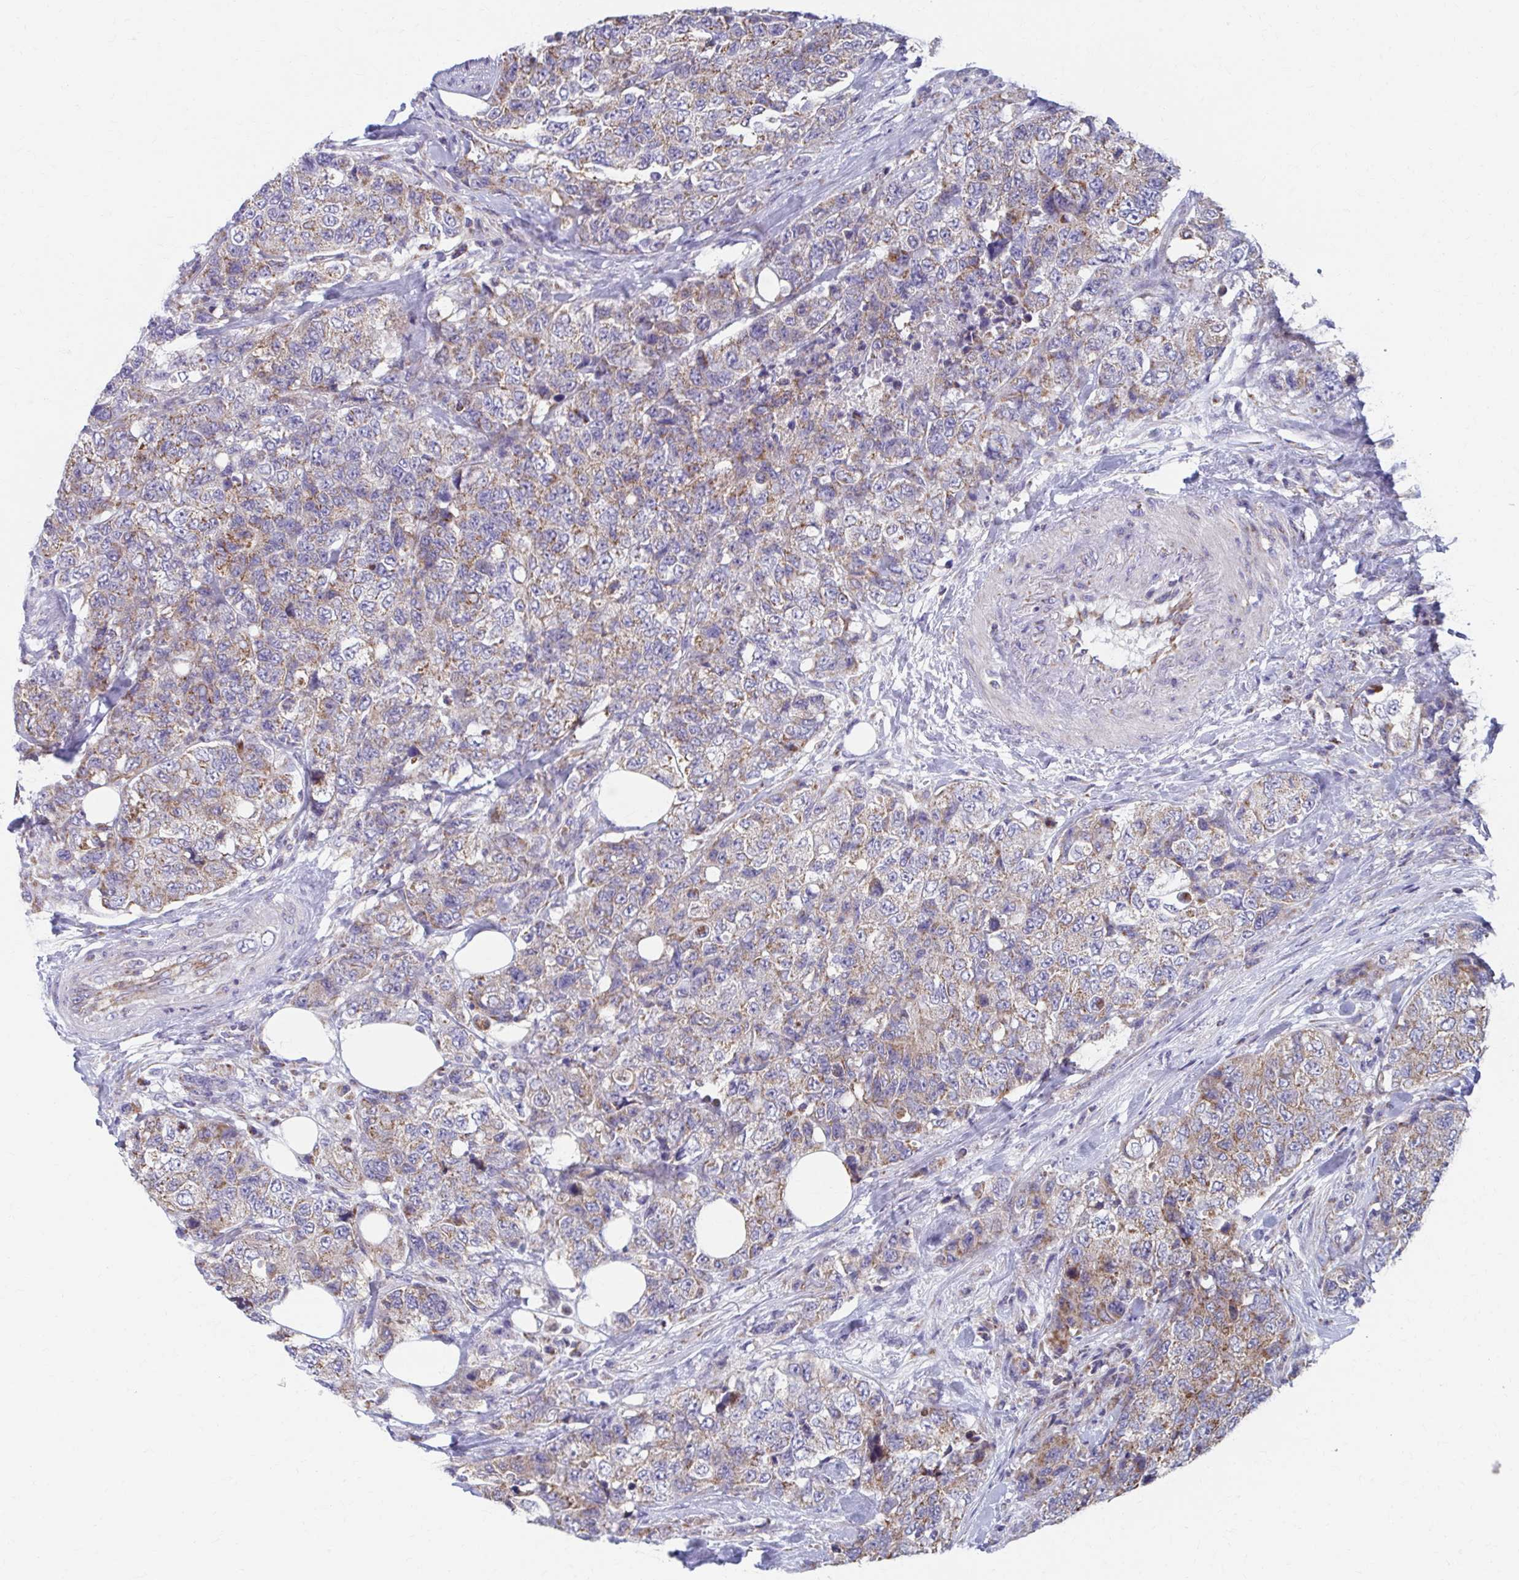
{"staining": {"intensity": "weak", "quantity": "25%-75%", "location": "cytoplasmic/membranous"}, "tissue": "urothelial cancer", "cell_type": "Tumor cells", "image_type": "cancer", "snomed": [{"axis": "morphology", "description": "Urothelial carcinoma, High grade"}, {"axis": "topography", "description": "Urinary bladder"}], "caption": "DAB immunohistochemical staining of human high-grade urothelial carcinoma reveals weak cytoplasmic/membranous protein staining in approximately 25%-75% of tumor cells.", "gene": "RCC1L", "patient": {"sex": "female", "age": 78}}